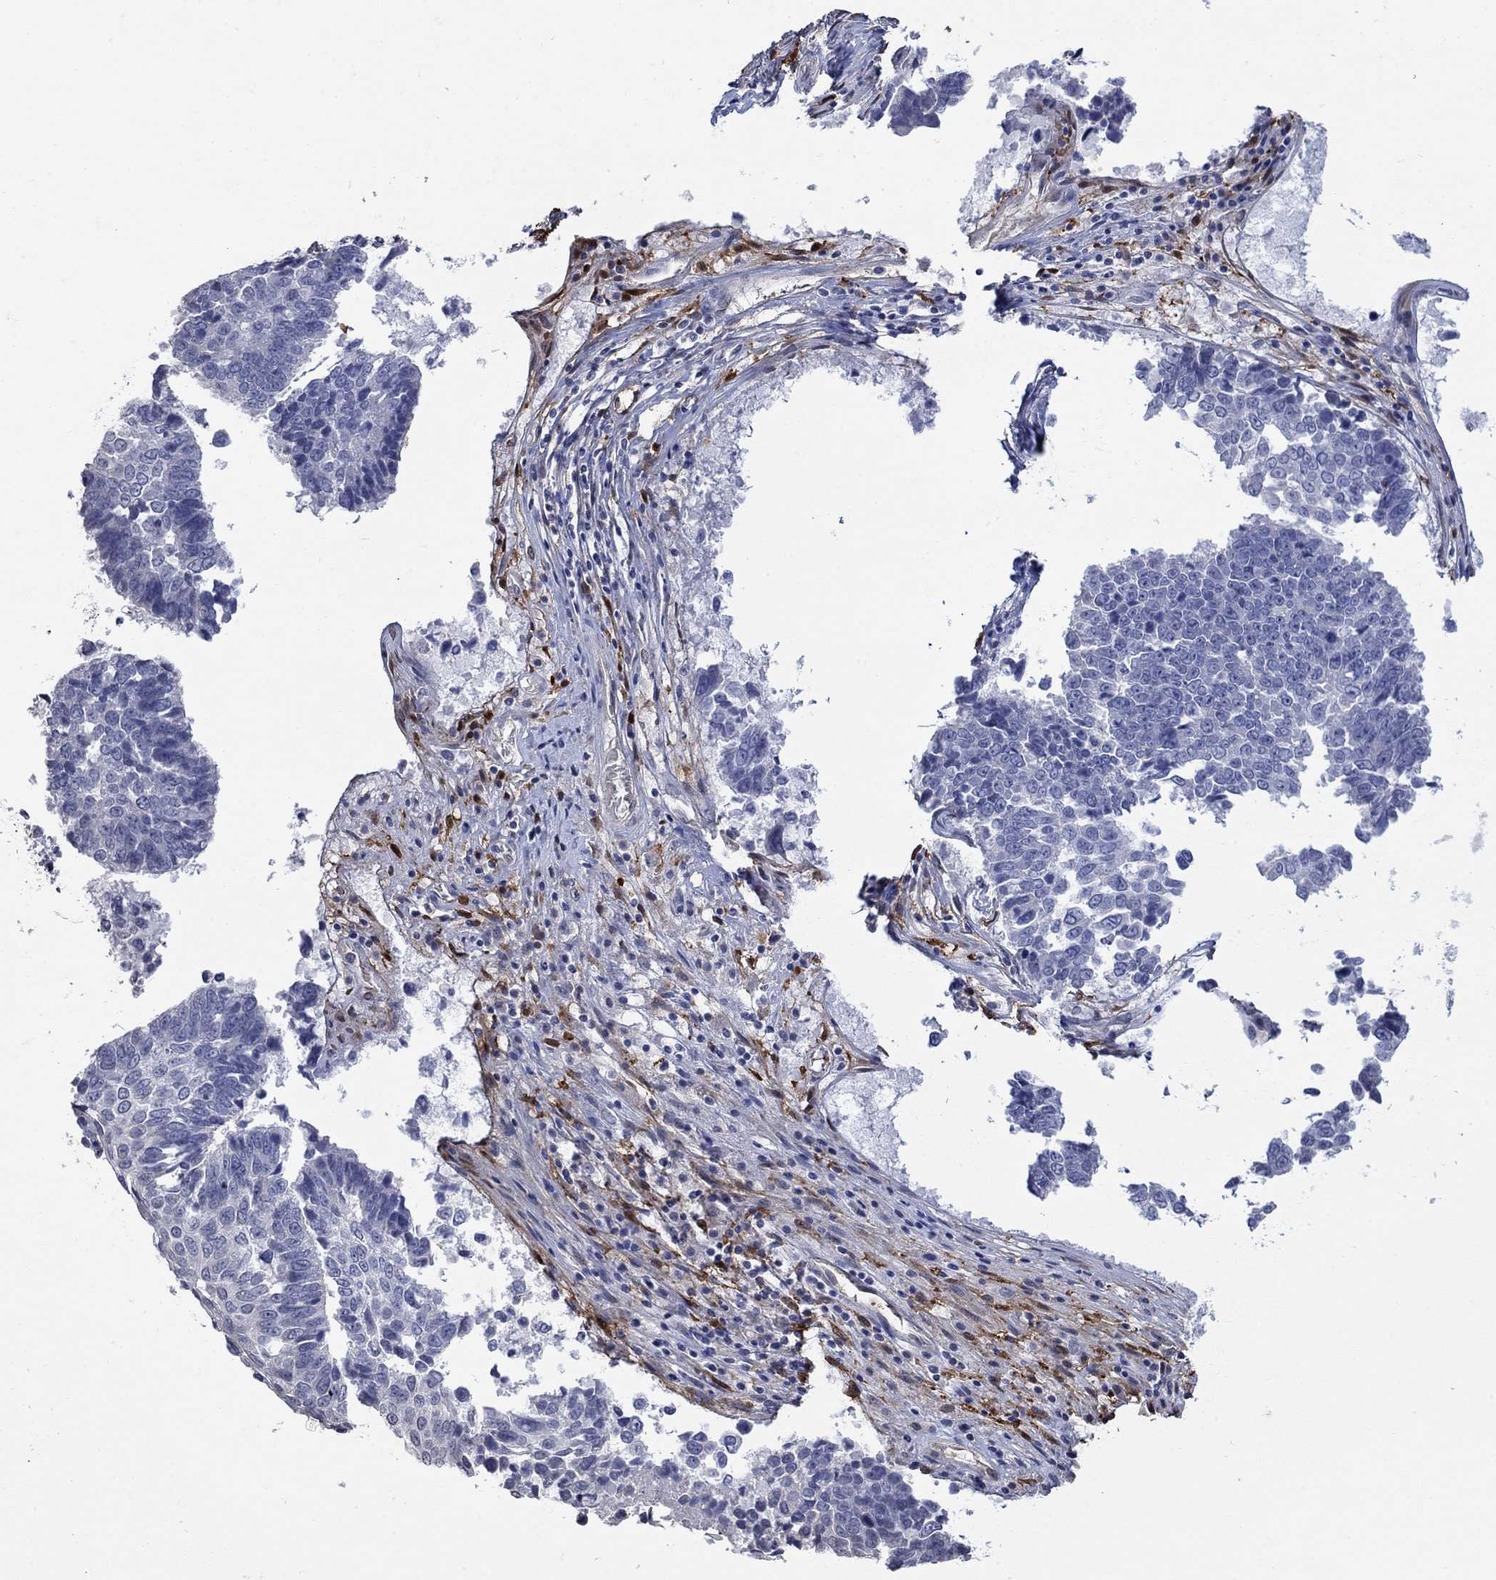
{"staining": {"intensity": "negative", "quantity": "none", "location": "none"}, "tissue": "lung cancer", "cell_type": "Tumor cells", "image_type": "cancer", "snomed": [{"axis": "morphology", "description": "Squamous cell carcinoma, NOS"}, {"axis": "topography", "description": "Lung"}], "caption": "This is a micrograph of immunohistochemistry (IHC) staining of lung squamous cell carcinoma, which shows no positivity in tumor cells.", "gene": "TGM2", "patient": {"sex": "male", "age": 73}}